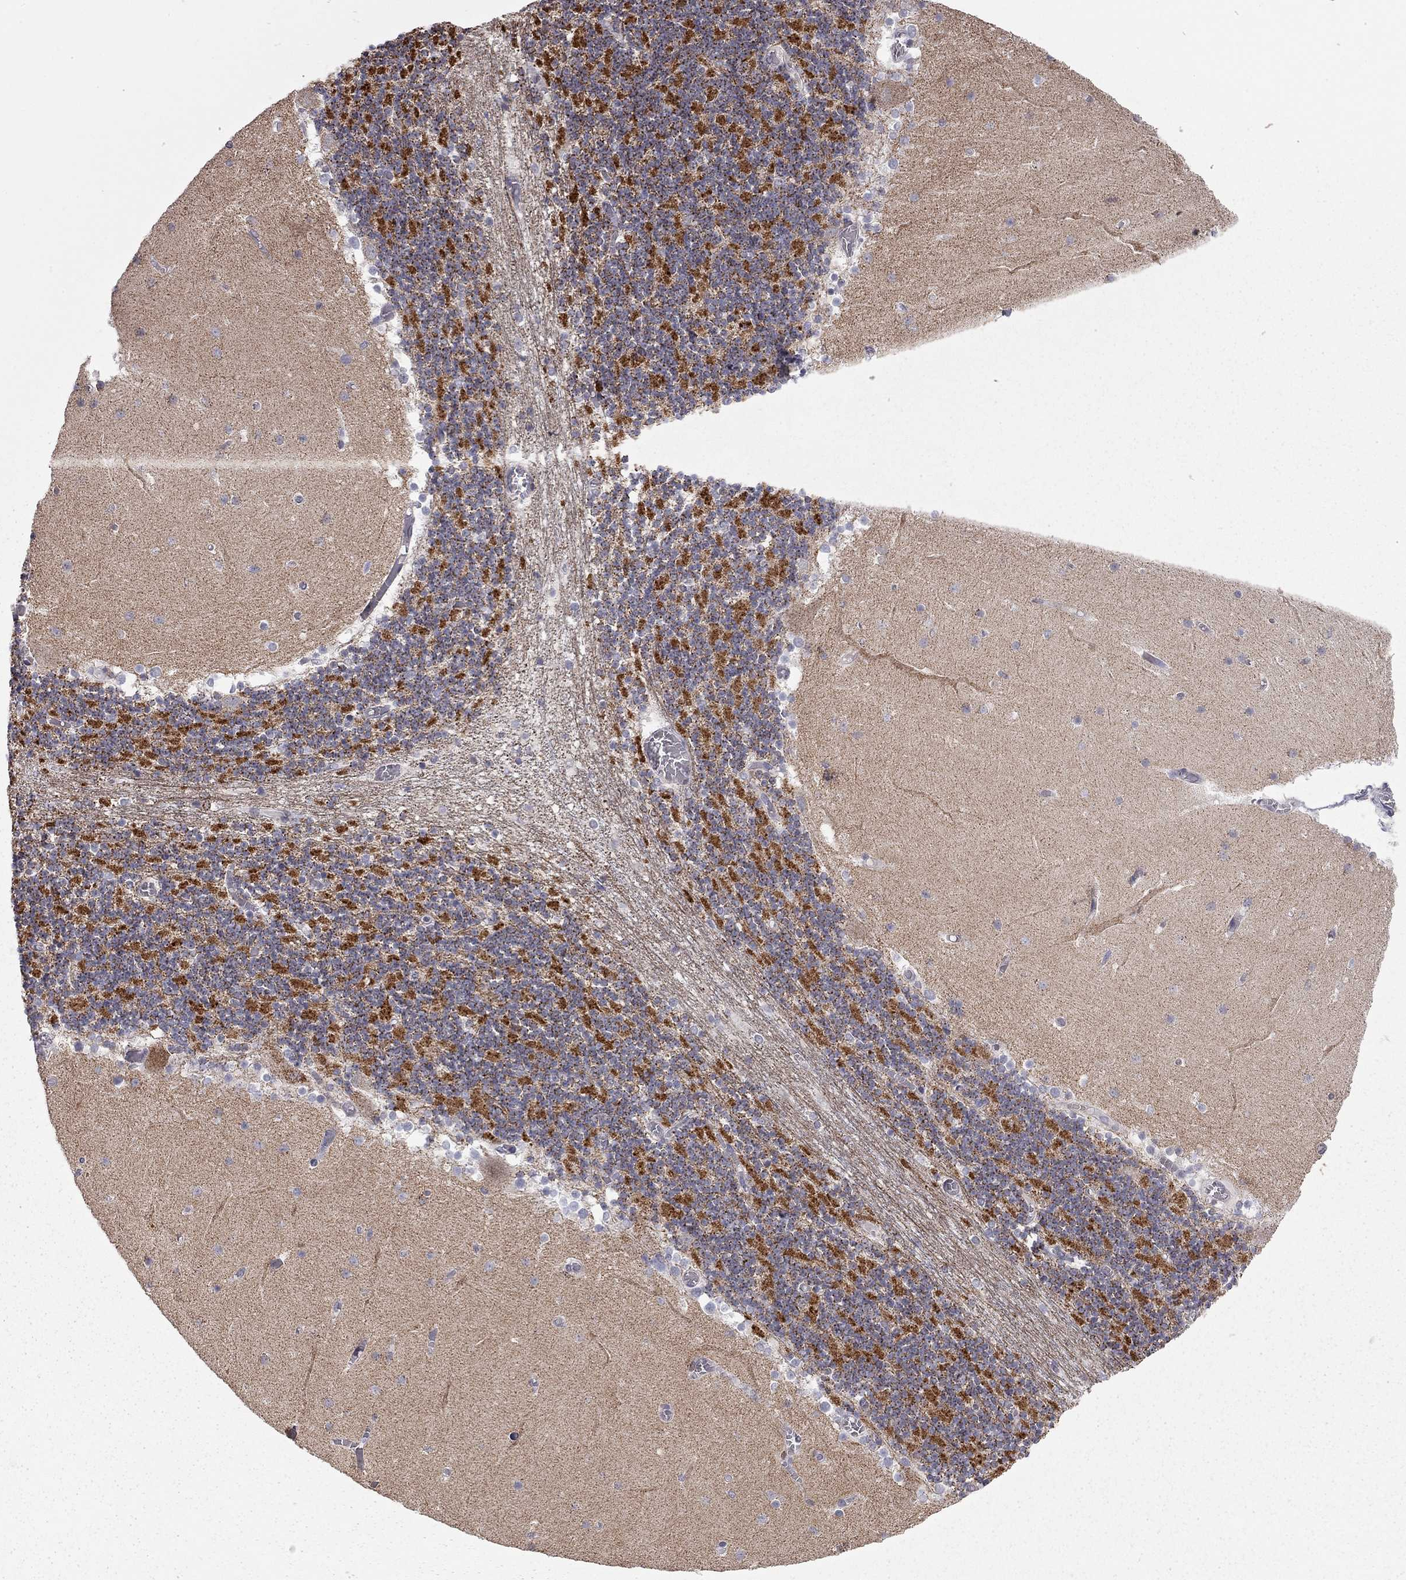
{"staining": {"intensity": "strong", "quantity": "<25%", "location": "cytoplasmic/membranous"}, "tissue": "cerebellum", "cell_type": "Cells in granular layer", "image_type": "normal", "snomed": [{"axis": "morphology", "description": "Normal tissue, NOS"}, {"axis": "topography", "description": "Cerebellum"}], "caption": "IHC histopathology image of normal cerebellum stained for a protein (brown), which reveals medium levels of strong cytoplasmic/membranous positivity in about <25% of cells in granular layer.", "gene": "MC3R", "patient": {"sex": "female", "age": 28}}